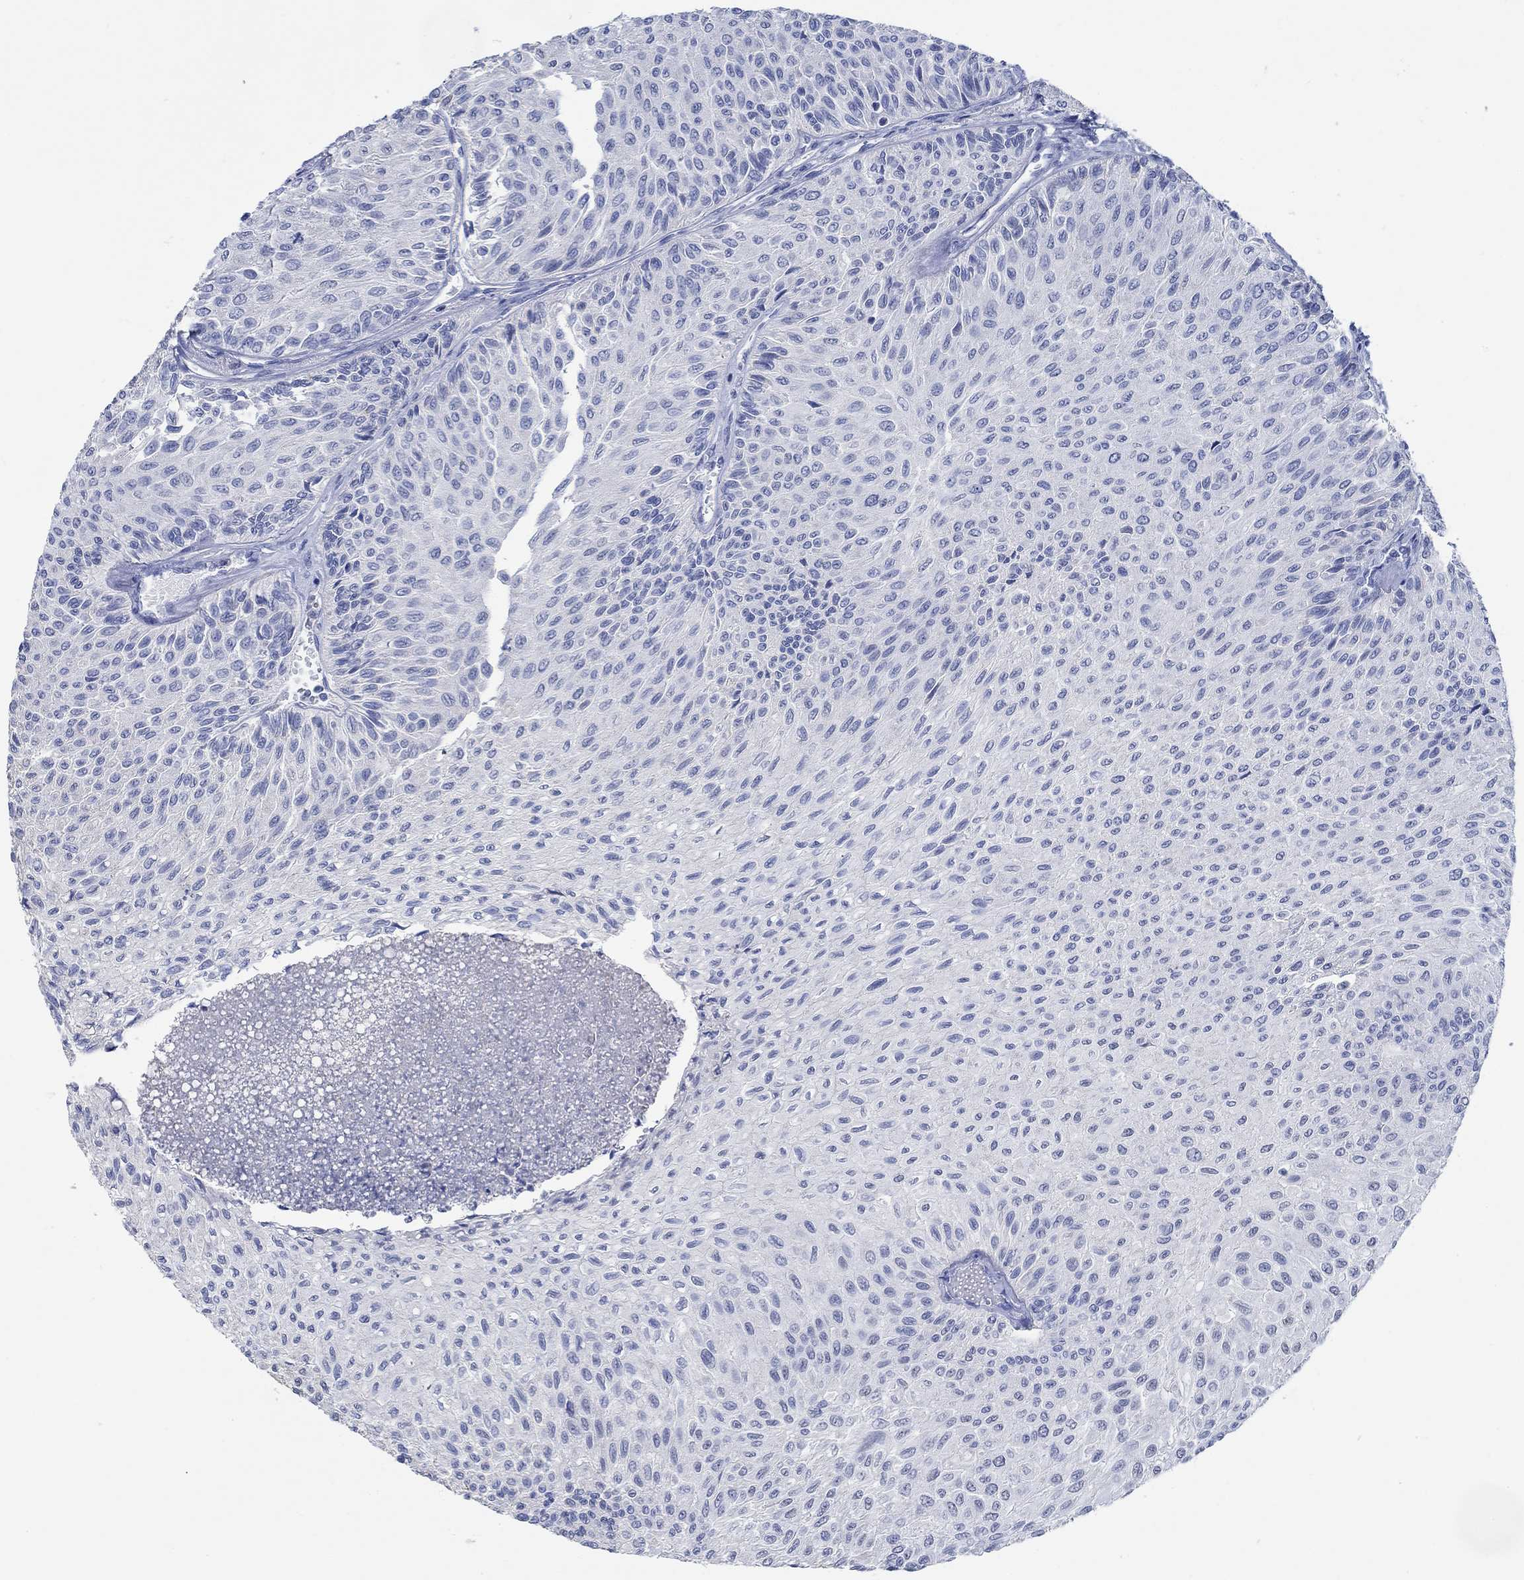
{"staining": {"intensity": "negative", "quantity": "none", "location": "none"}, "tissue": "urothelial cancer", "cell_type": "Tumor cells", "image_type": "cancer", "snomed": [{"axis": "morphology", "description": "Urothelial carcinoma, Low grade"}, {"axis": "topography", "description": "Urinary bladder"}], "caption": "Tumor cells are negative for protein expression in human urothelial cancer.", "gene": "PPP1R17", "patient": {"sex": "male", "age": 78}}